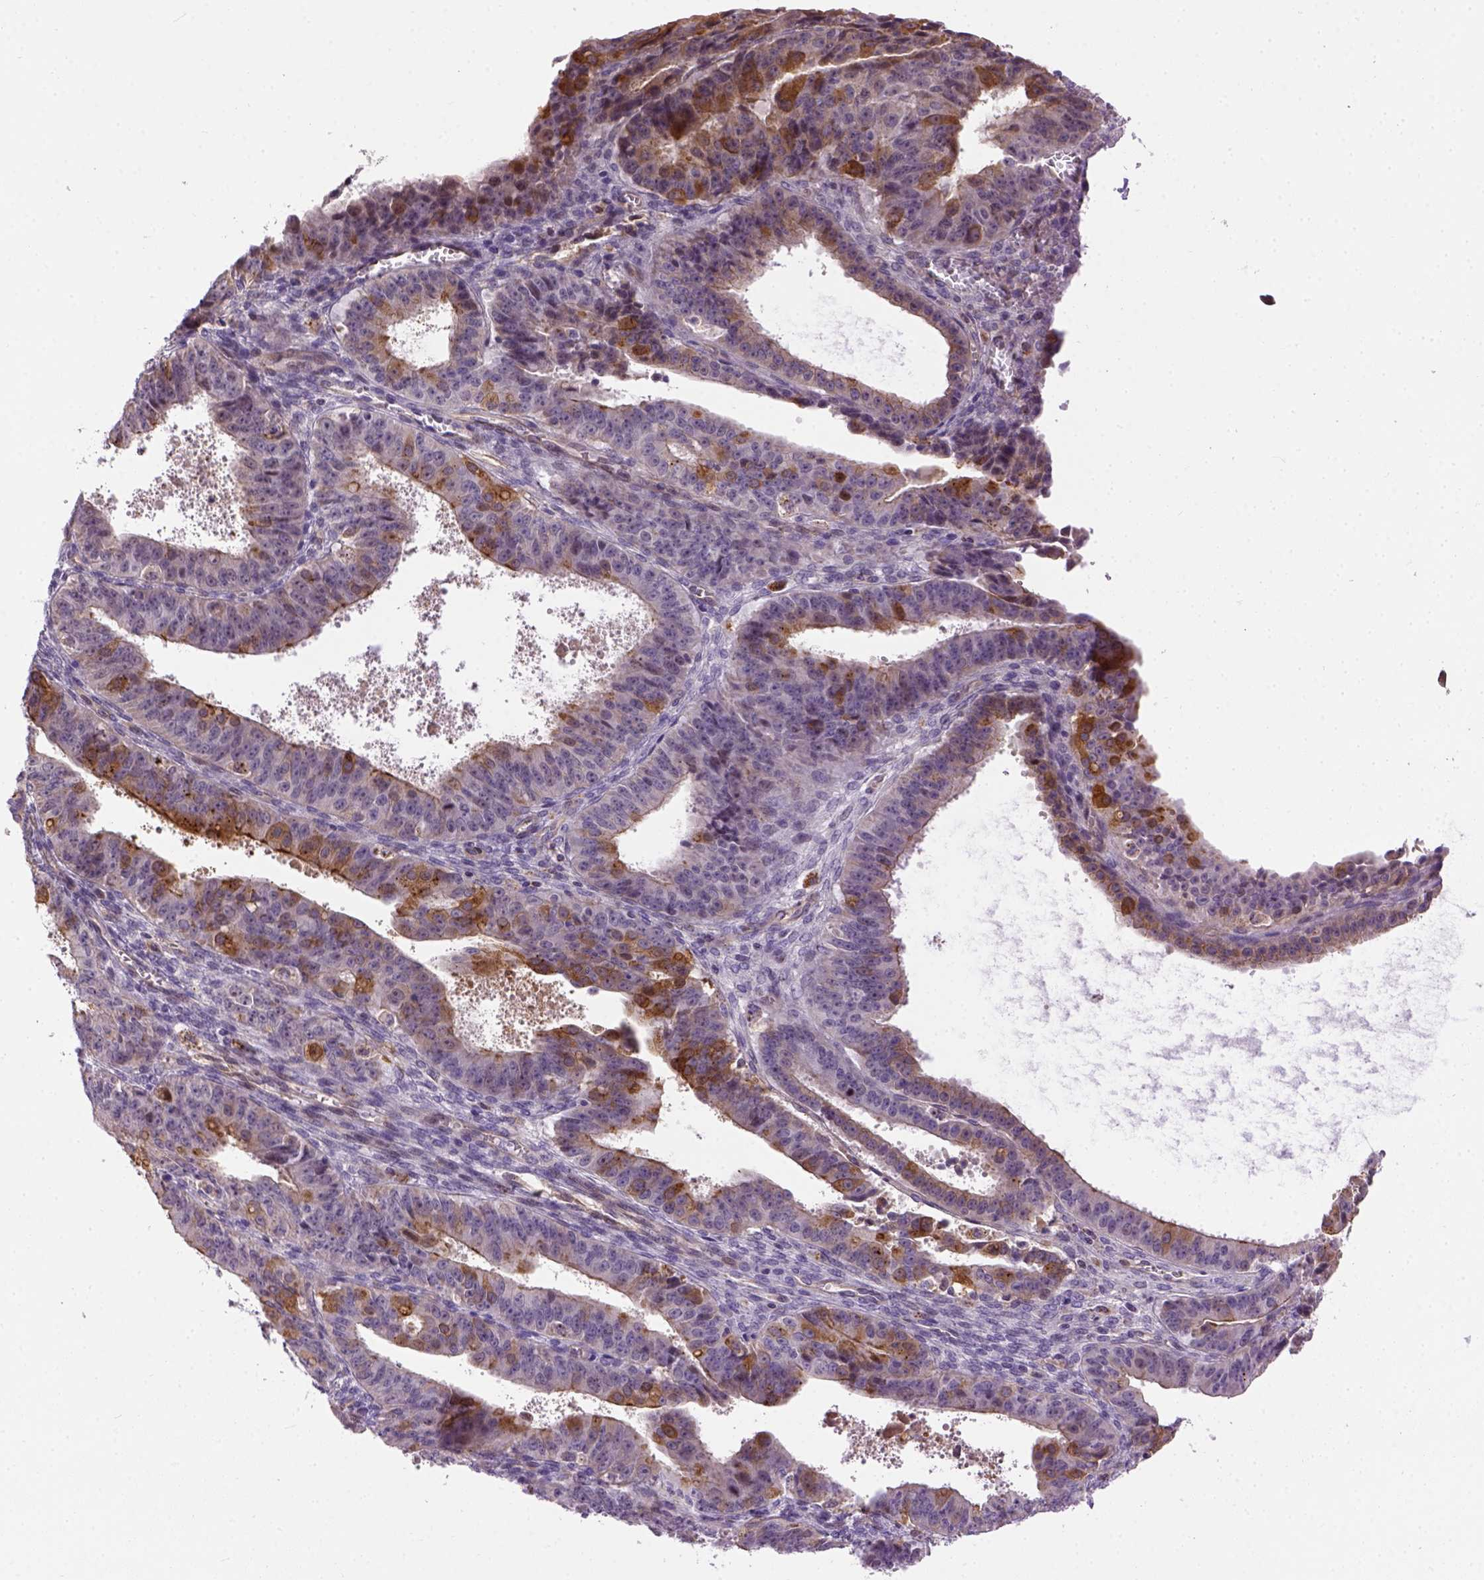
{"staining": {"intensity": "moderate", "quantity": "<25%", "location": "cytoplasmic/membranous"}, "tissue": "ovarian cancer", "cell_type": "Tumor cells", "image_type": "cancer", "snomed": [{"axis": "morphology", "description": "Carcinoma, endometroid"}, {"axis": "topography", "description": "Ovary"}], "caption": "Protein staining demonstrates moderate cytoplasmic/membranous positivity in approximately <25% of tumor cells in endometroid carcinoma (ovarian). The staining was performed using DAB (3,3'-diaminobenzidine), with brown indicating positive protein expression. Nuclei are stained blue with hematoxylin.", "gene": "KAZN", "patient": {"sex": "female", "age": 42}}